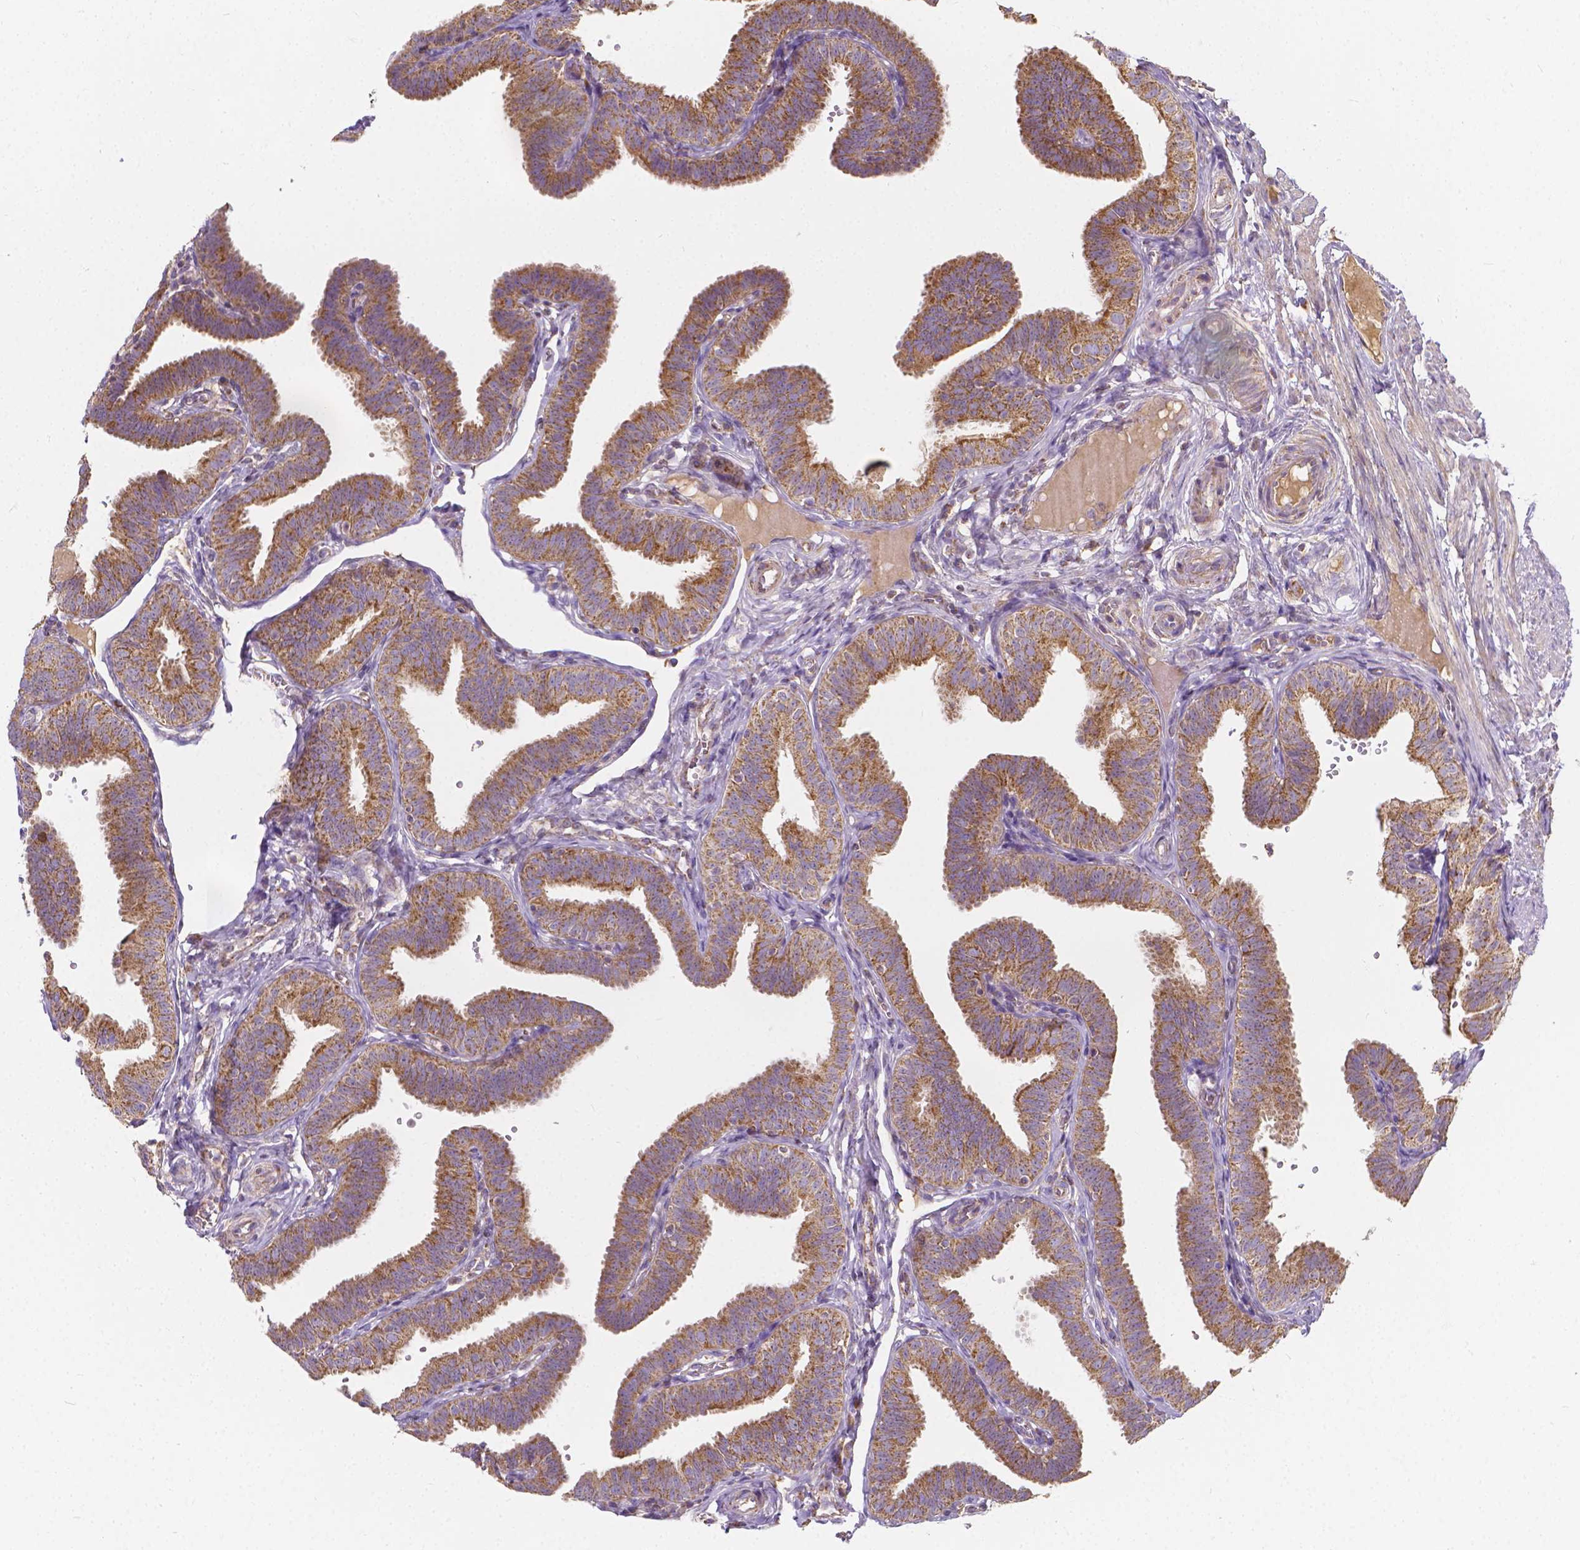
{"staining": {"intensity": "moderate", "quantity": ">75%", "location": "cytoplasmic/membranous"}, "tissue": "fallopian tube", "cell_type": "Glandular cells", "image_type": "normal", "snomed": [{"axis": "morphology", "description": "Normal tissue, NOS"}, {"axis": "topography", "description": "Fallopian tube"}], "caption": "Brown immunohistochemical staining in unremarkable fallopian tube exhibits moderate cytoplasmic/membranous expression in about >75% of glandular cells.", "gene": "SNCAIP", "patient": {"sex": "female", "age": 25}}